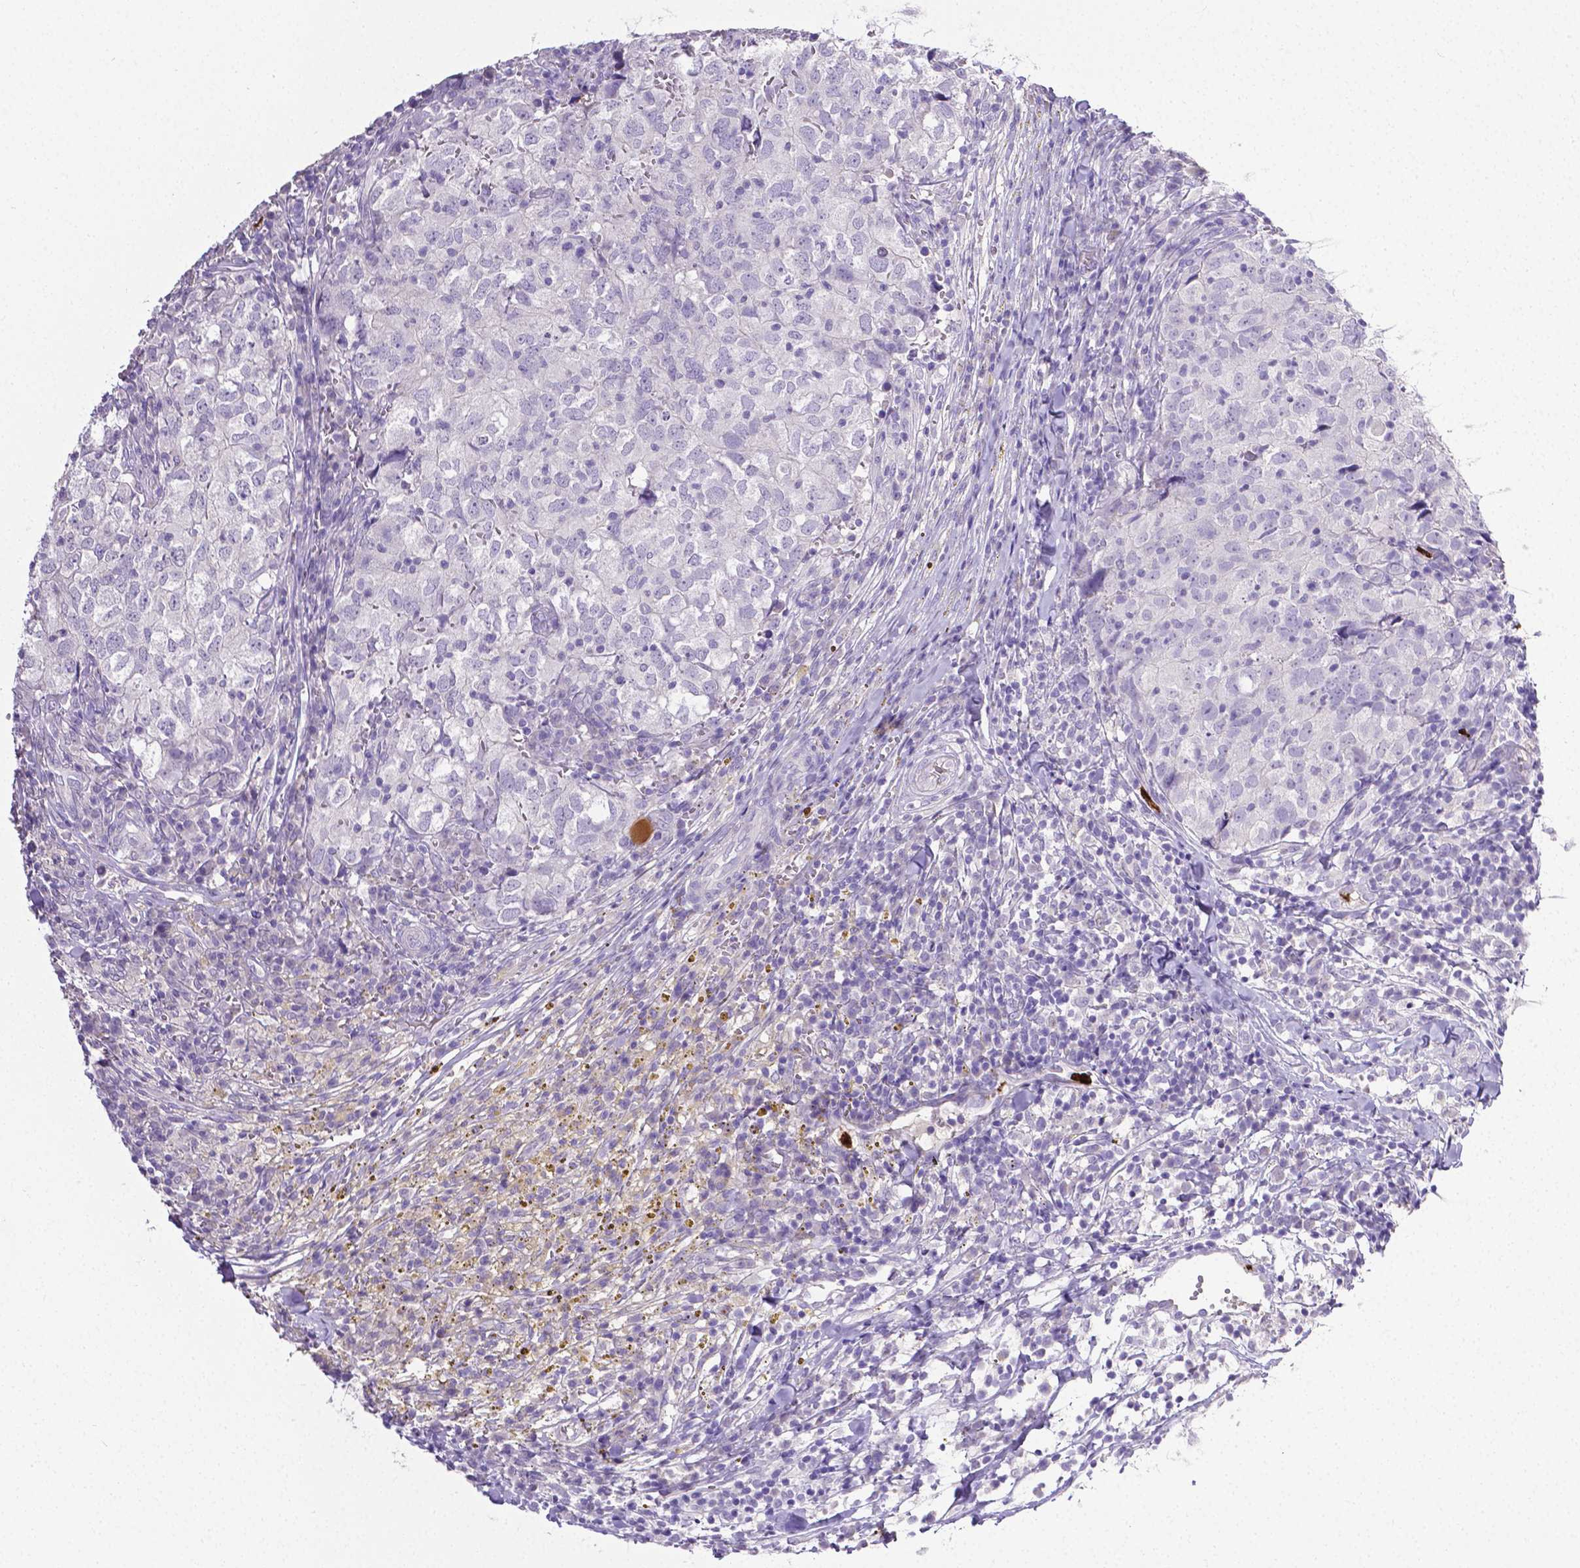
{"staining": {"intensity": "negative", "quantity": "none", "location": "none"}, "tissue": "breast cancer", "cell_type": "Tumor cells", "image_type": "cancer", "snomed": [{"axis": "morphology", "description": "Duct carcinoma"}, {"axis": "topography", "description": "Breast"}], "caption": "An image of invasive ductal carcinoma (breast) stained for a protein reveals no brown staining in tumor cells.", "gene": "MMP9", "patient": {"sex": "female", "age": 30}}